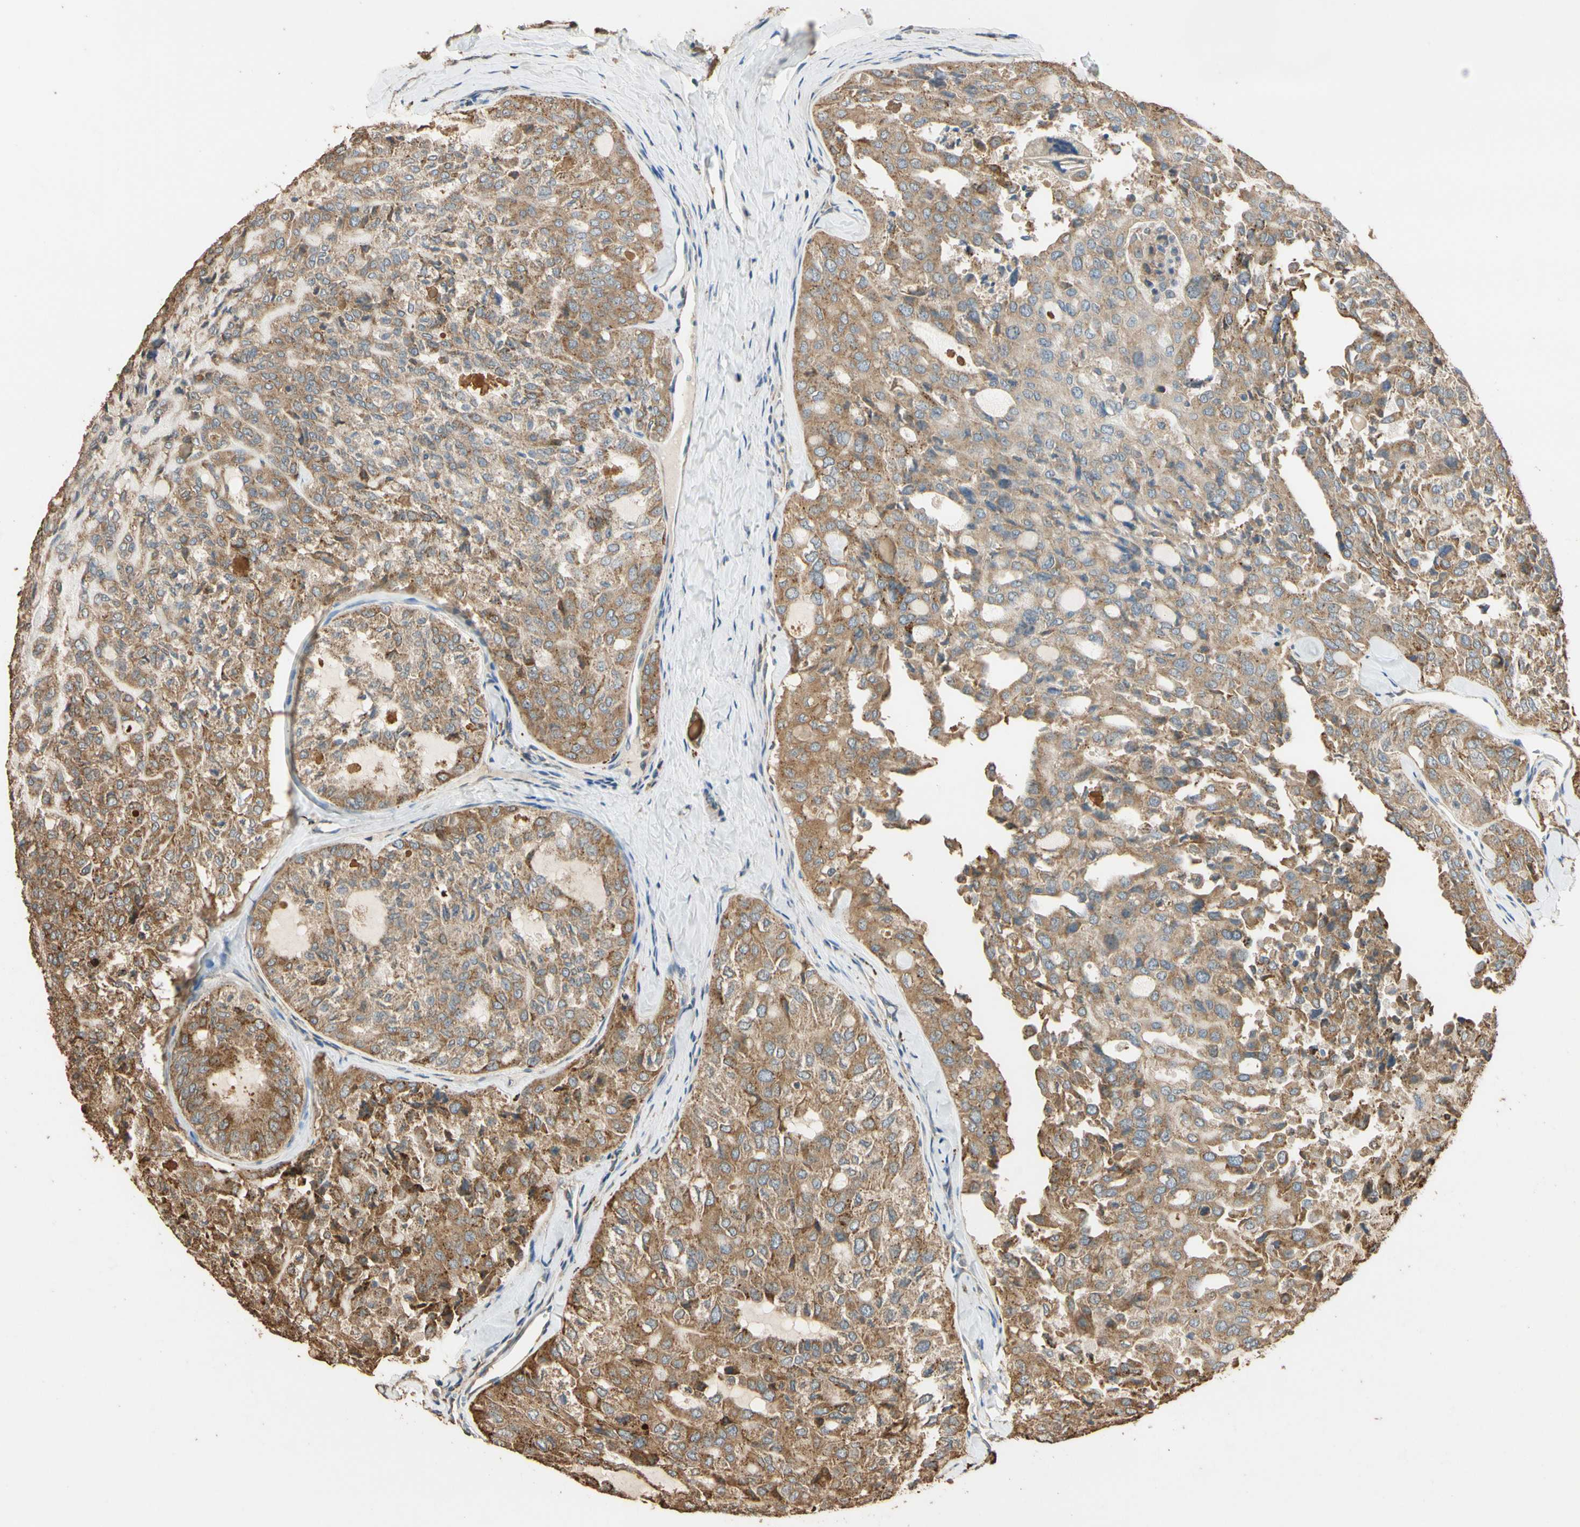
{"staining": {"intensity": "moderate", "quantity": ">75%", "location": "cytoplasmic/membranous"}, "tissue": "thyroid cancer", "cell_type": "Tumor cells", "image_type": "cancer", "snomed": [{"axis": "morphology", "description": "Follicular adenoma carcinoma, NOS"}, {"axis": "topography", "description": "Thyroid gland"}], "caption": "IHC micrograph of human thyroid cancer (follicular adenoma carcinoma) stained for a protein (brown), which exhibits medium levels of moderate cytoplasmic/membranous positivity in about >75% of tumor cells.", "gene": "STX18", "patient": {"sex": "male", "age": 75}}